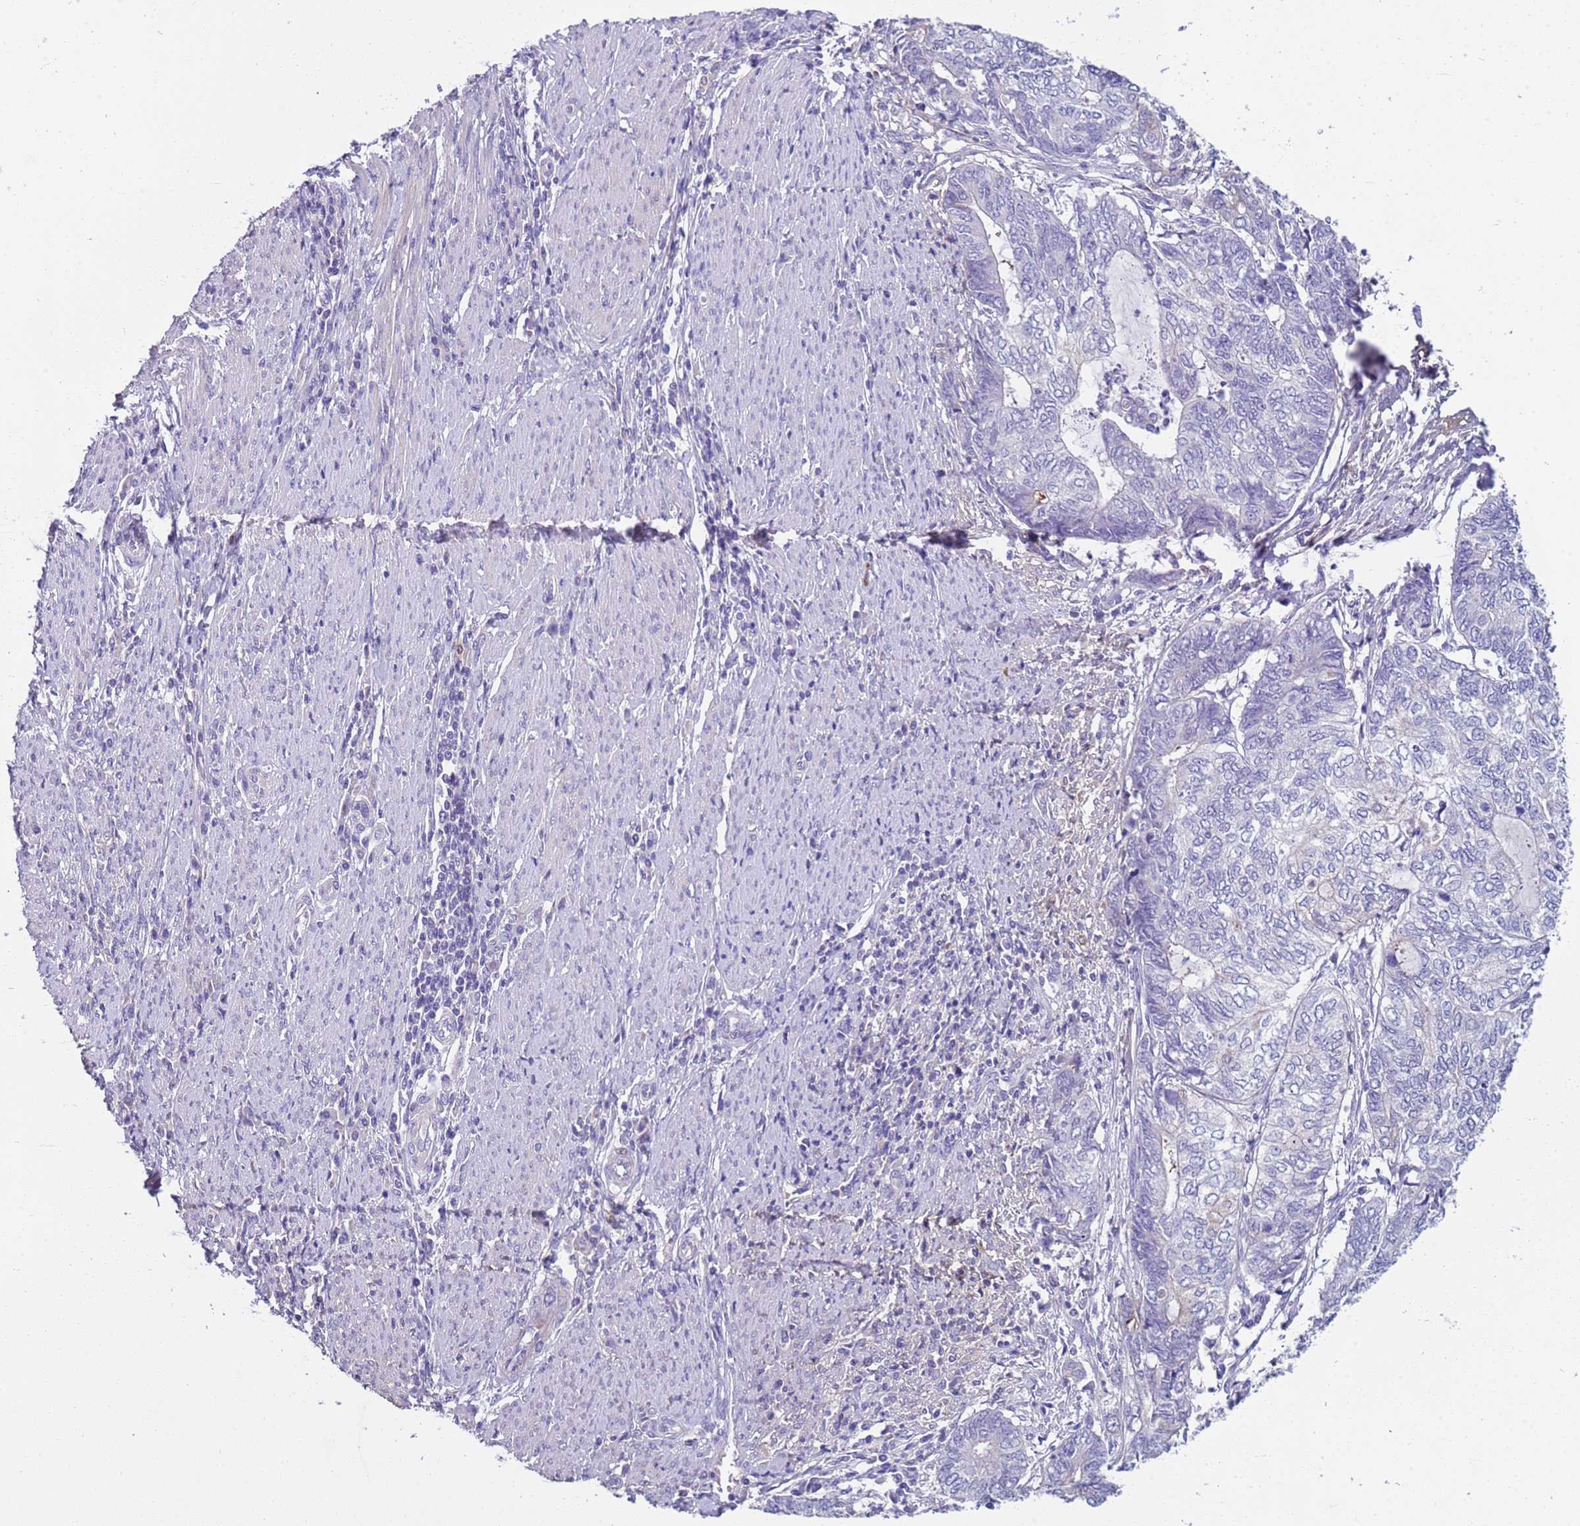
{"staining": {"intensity": "negative", "quantity": "none", "location": "none"}, "tissue": "endometrial cancer", "cell_type": "Tumor cells", "image_type": "cancer", "snomed": [{"axis": "morphology", "description": "Adenocarcinoma, NOS"}, {"axis": "topography", "description": "Uterus"}, {"axis": "topography", "description": "Endometrium"}], "caption": "Tumor cells are negative for protein expression in human endometrial cancer (adenocarcinoma).", "gene": "TRIM51", "patient": {"sex": "female", "age": 70}}